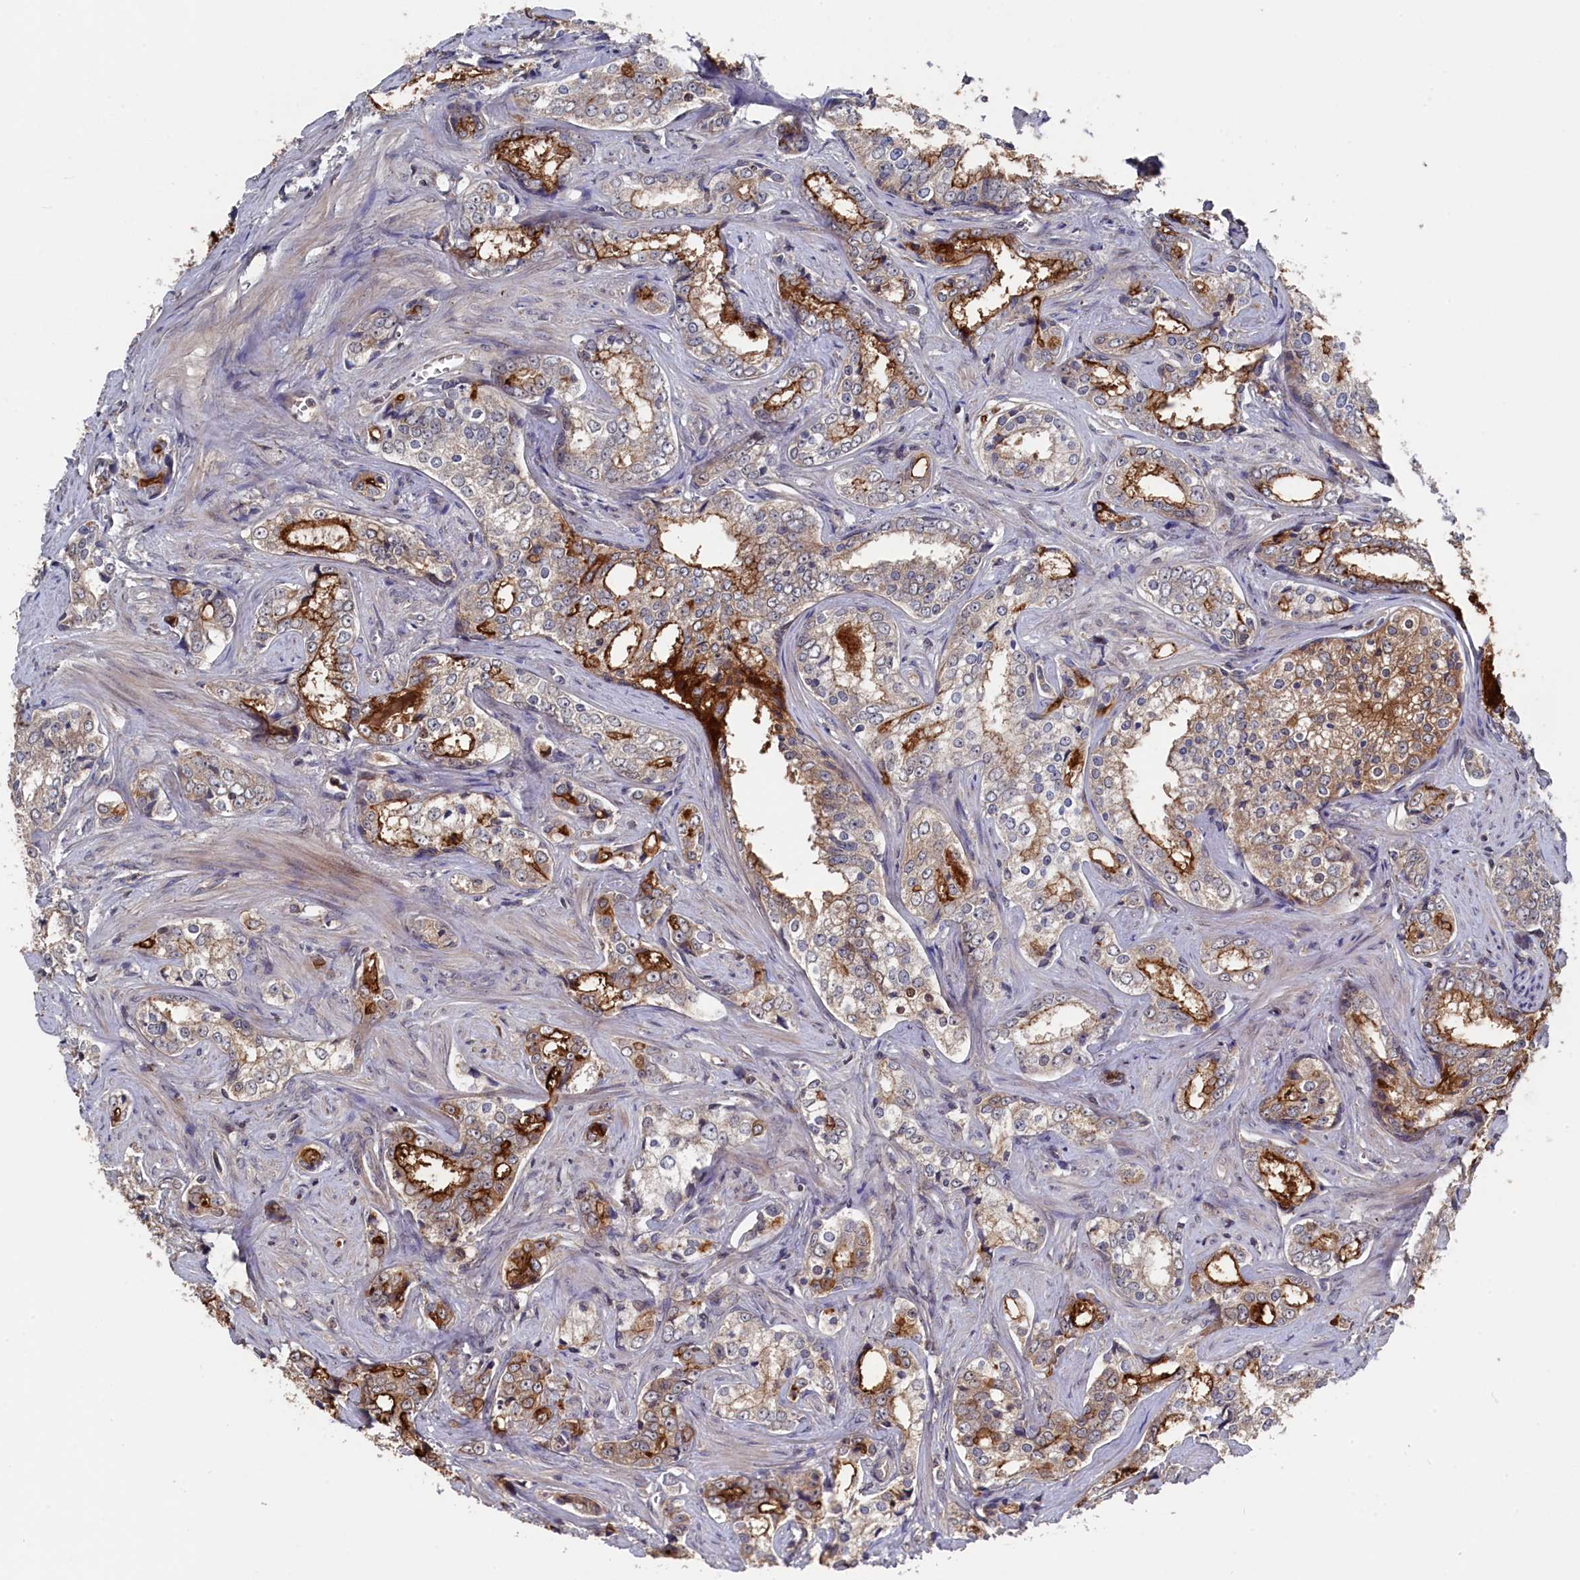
{"staining": {"intensity": "strong", "quantity": "<25%", "location": "cytoplasmic/membranous"}, "tissue": "prostate cancer", "cell_type": "Tumor cells", "image_type": "cancer", "snomed": [{"axis": "morphology", "description": "Adenocarcinoma, High grade"}, {"axis": "topography", "description": "Prostate"}], "caption": "IHC image of neoplastic tissue: high-grade adenocarcinoma (prostate) stained using immunohistochemistry displays medium levels of strong protein expression localized specifically in the cytoplasmic/membranous of tumor cells, appearing as a cytoplasmic/membranous brown color.", "gene": "TMC5", "patient": {"sex": "male", "age": 66}}